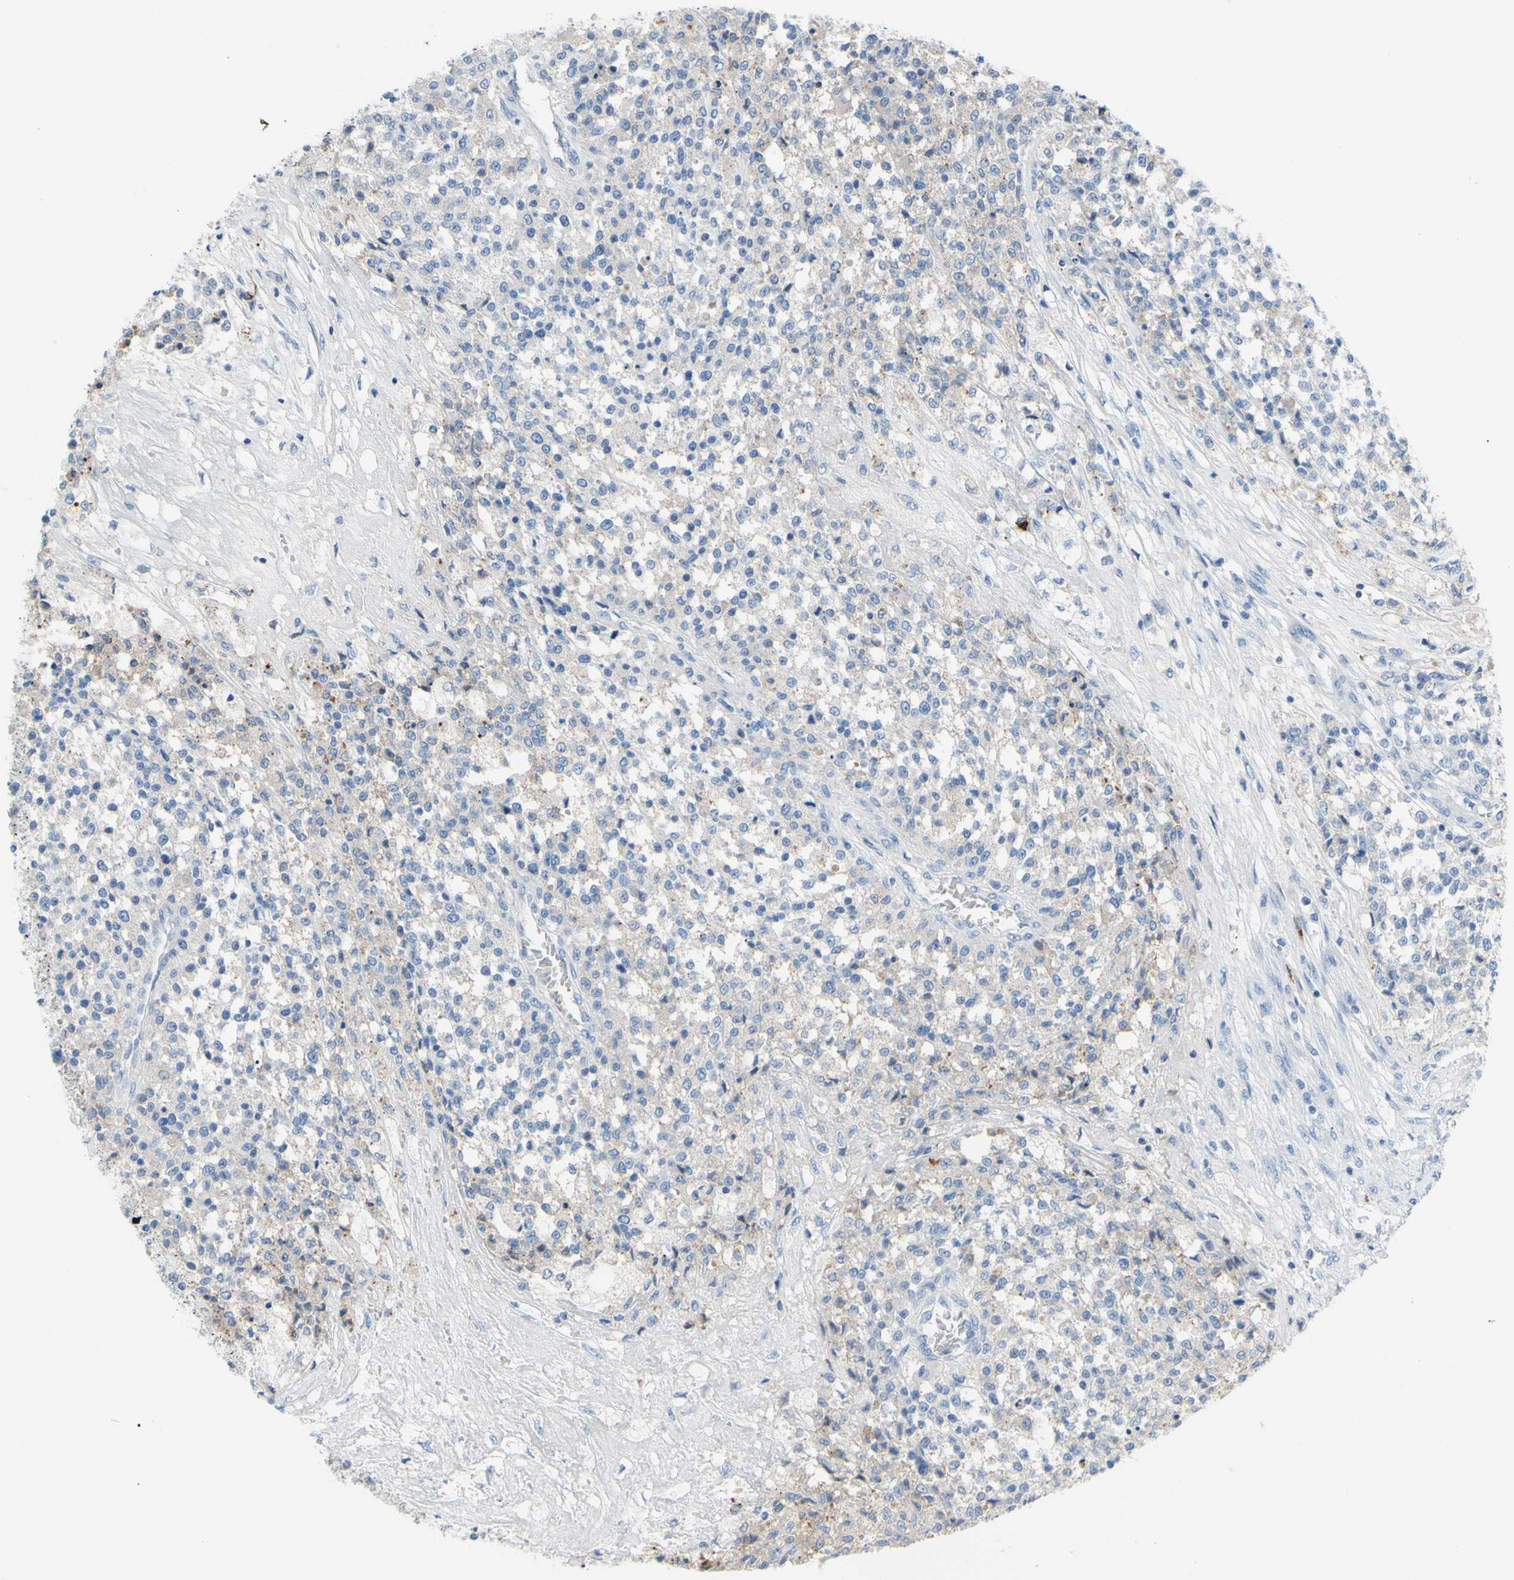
{"staining": {"intensity": "negative", "quantity": "none", "location": "none"}, "tissue": "testis cancer", "cell_type": "Tumor cells", "image_type": "cancer", "snomed": [{"axis": "morphology", "description": "Seminoma, NOS"}, {"axis": "topography", "description": "Testis"}], "caption": "DAB (3,3'-diaminobenzidine) immunohistochemical staining of human testis cancer demonstrates no significant expression in tumor cells. The staining was performed using DAB (3,3'-diaminobenzidine) to visualize the protein expression in brown, while the nuclei were stained in blue with hematoxylin (Magnification: 20x).", "gene": "TMEM59L", "patient": {"sex": "male", "age": 59}}